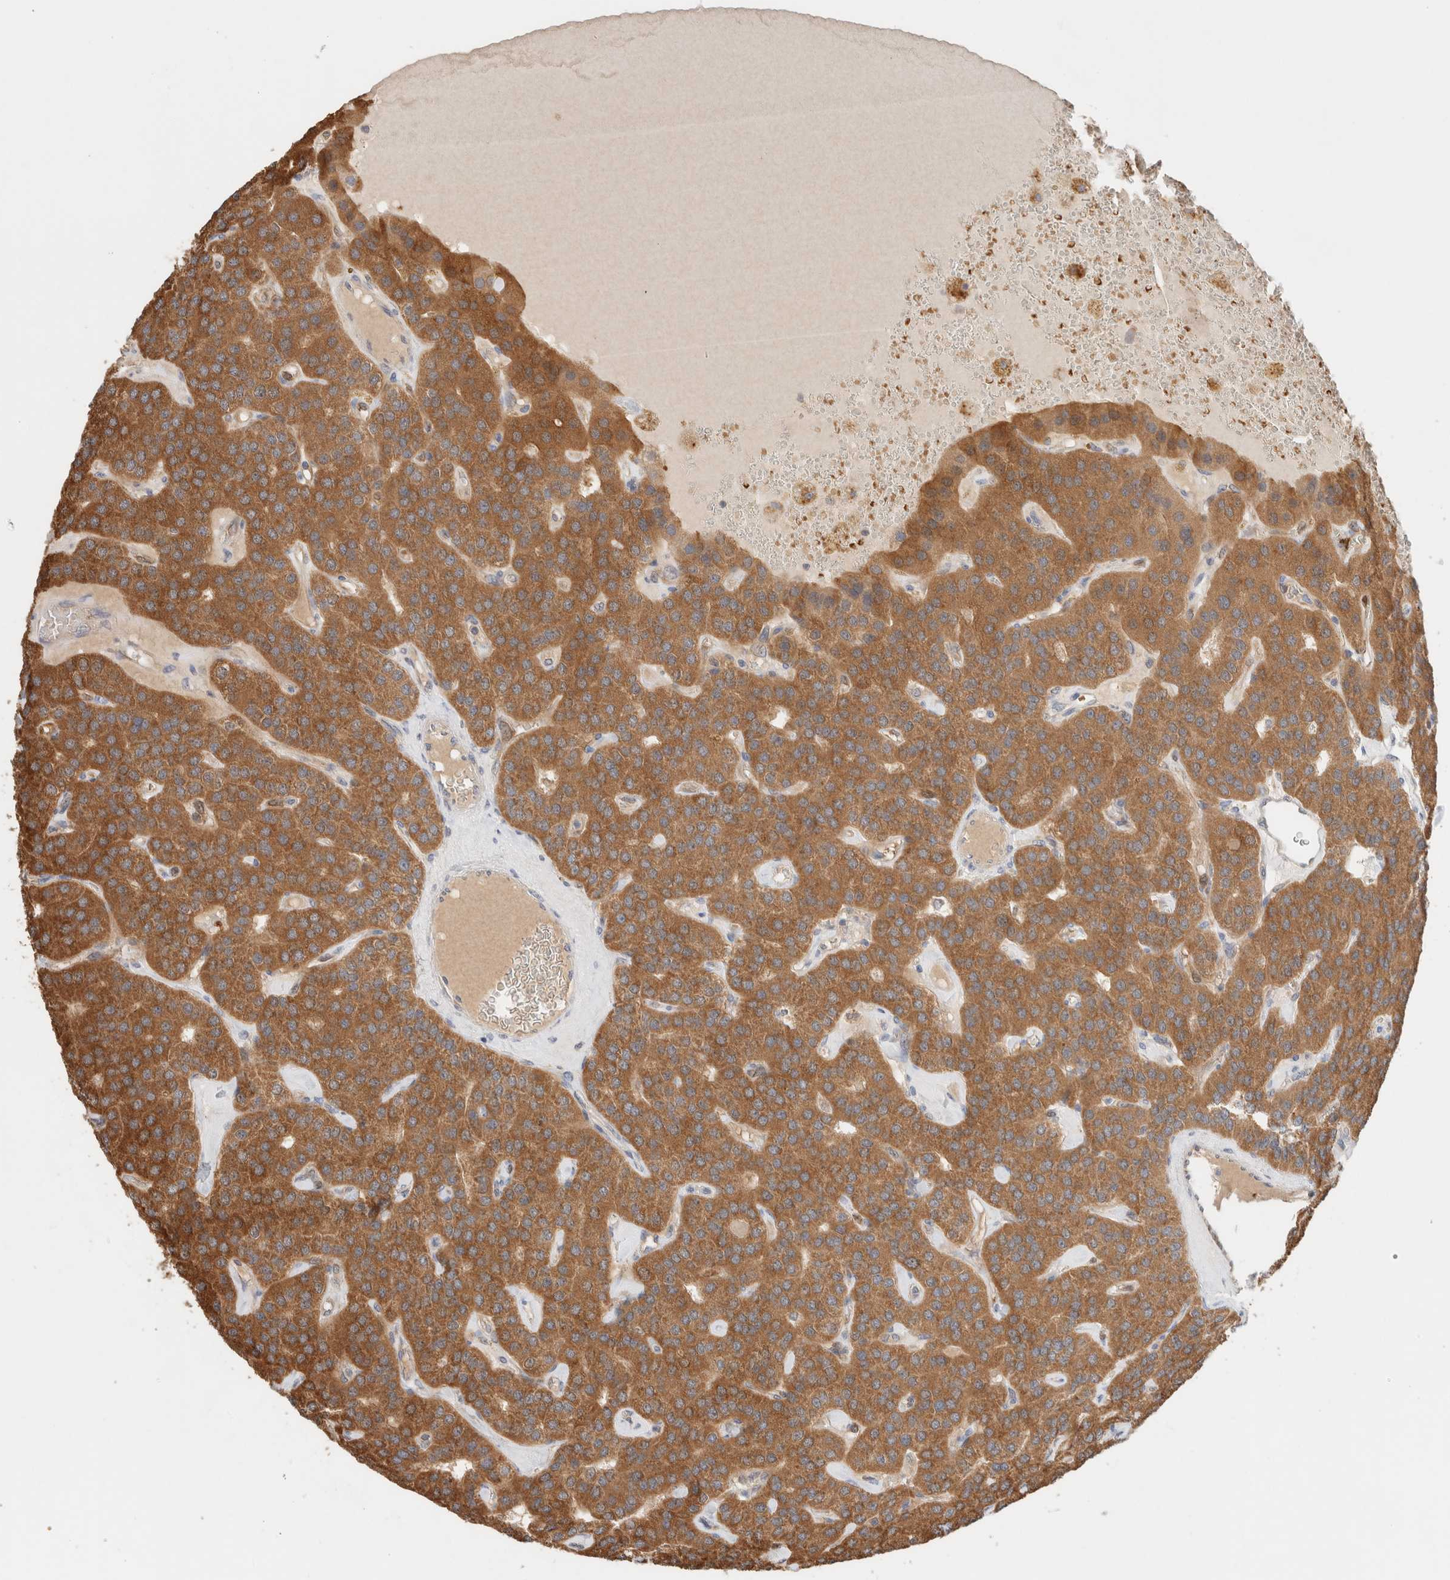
{"staining": {"intensity": "moderate", "quantity": ">75%", "location": "cytoplasmic/membranous"}, "tissue": "parathyroid gland", "cell_type": "Glandular cells", "image_type": "normal", "snomed": [{"axis": "morphology", "description": "Normal tissue, NOS"}, {"axis": "morphology", "description": "Adenoma, NOS"}, {"axis": "topography", "description": "Parathyroid gland"}], "caption": "Immunohistochemistry (IHC) of unremarkable parathyroid gland reveals medium levels of moderate cytoplasmic/membranous expression in about >75% of glandular cells.", "gene": "CA13", "patient": {"sex": "female", "age": 86}}